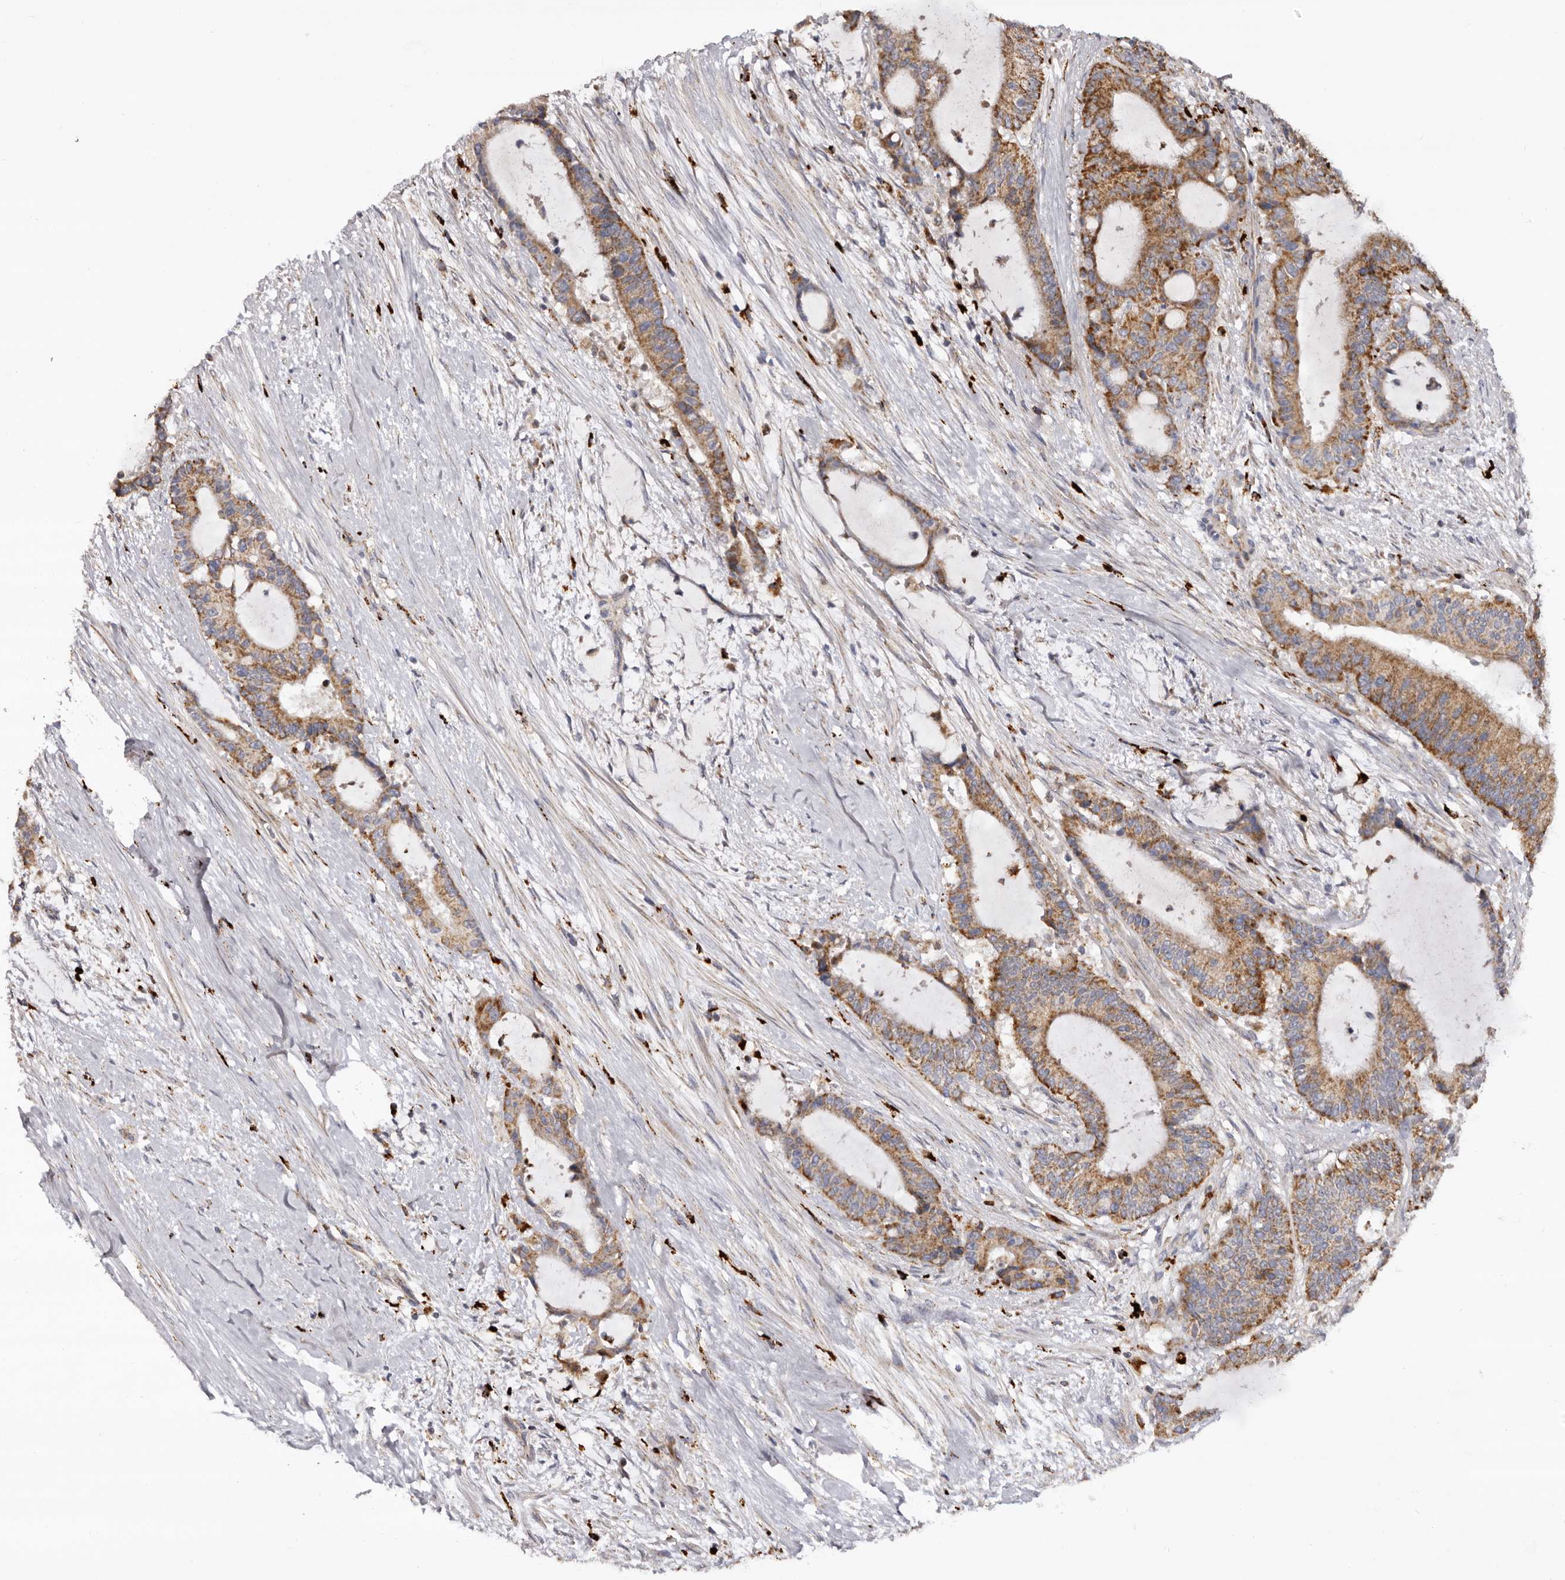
{"staining": {"intensity": "moderate", "quantity": ">75%", "location": "cytoplasmic/membranous"}, "tissue": "liver cancer", "cell_type": "Tumor cells", "image_type": "cancer", "snomed": [{"axis": "morphology", "description": "Normal tissue, NOS"}, {"axis": "morphology", "description": "Cholangiocarcinoma"}, {"axis": "topography", "description": "Liver"}, {"axis": "topography", "description": "Peripheral nerve tissue"}], "caption": "Human liver cholangiocarcinoma stained with a brown dye shows moderate cytoplasmic/membranous positive staining in approximately >75% of tumor cells.", "gene": "MECR", "patient": {"sex": "female", "age": 73}}